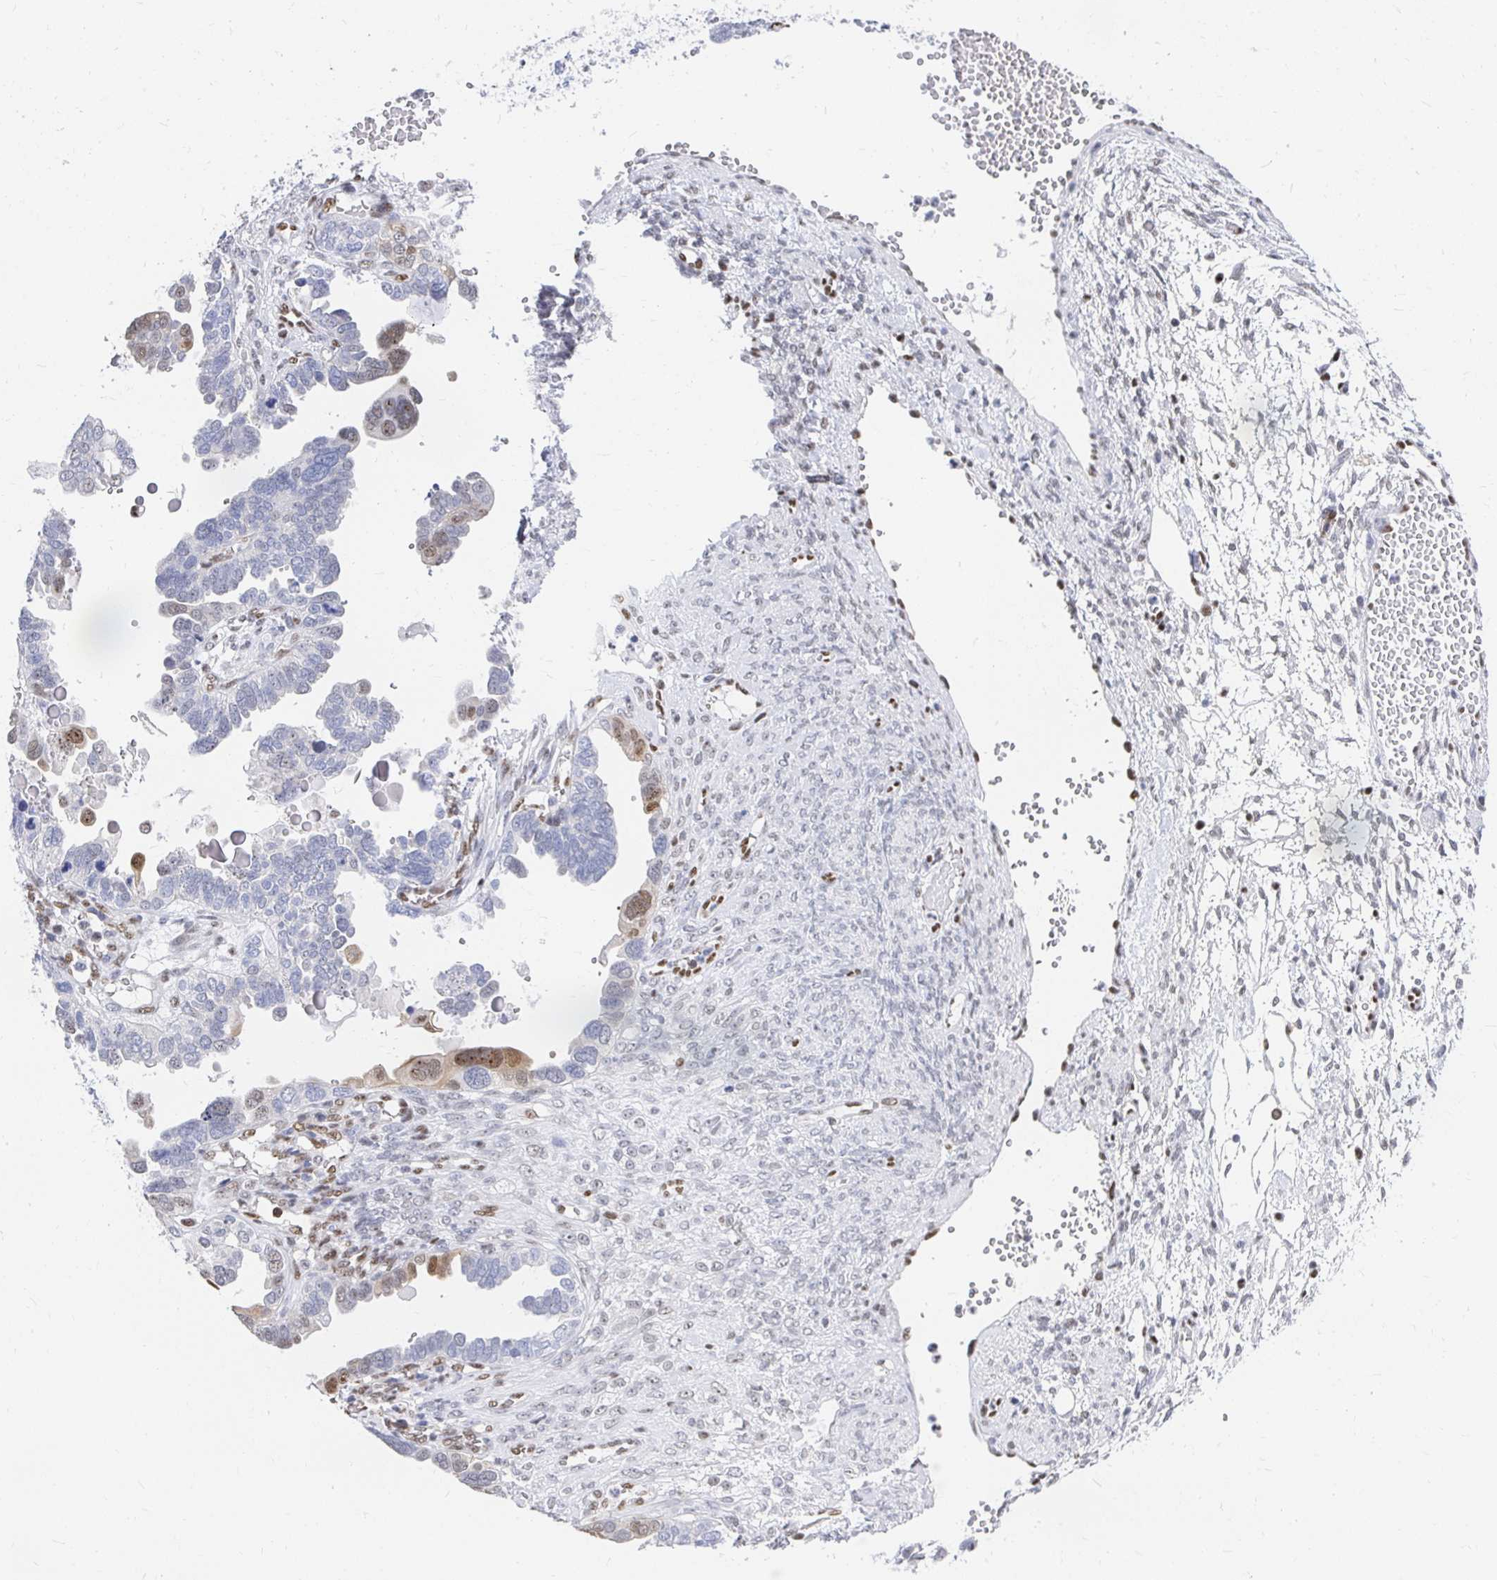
{"staining": {"intensity": "moderate", "quantity": "<25%", "location": "nuclear"}, "tissue": "ovarian cancer", "cell_type": "Tumor cells", "image_type": "cancer", "snomed": [{"axis": "morphology", "description": "Cystadenocarcinoma, serous, NOS"}, {"axis": "topography", "description": "Ovary"}], "caption": "Immunohistochemical staining of human serous cystadenocarcinoma (ovarian) reveals low levels of moderate nuclear staining in approximately <25% of tumor cells.", "gene": "CLIC3", "patient": {"sex": "female", "age": 51}}